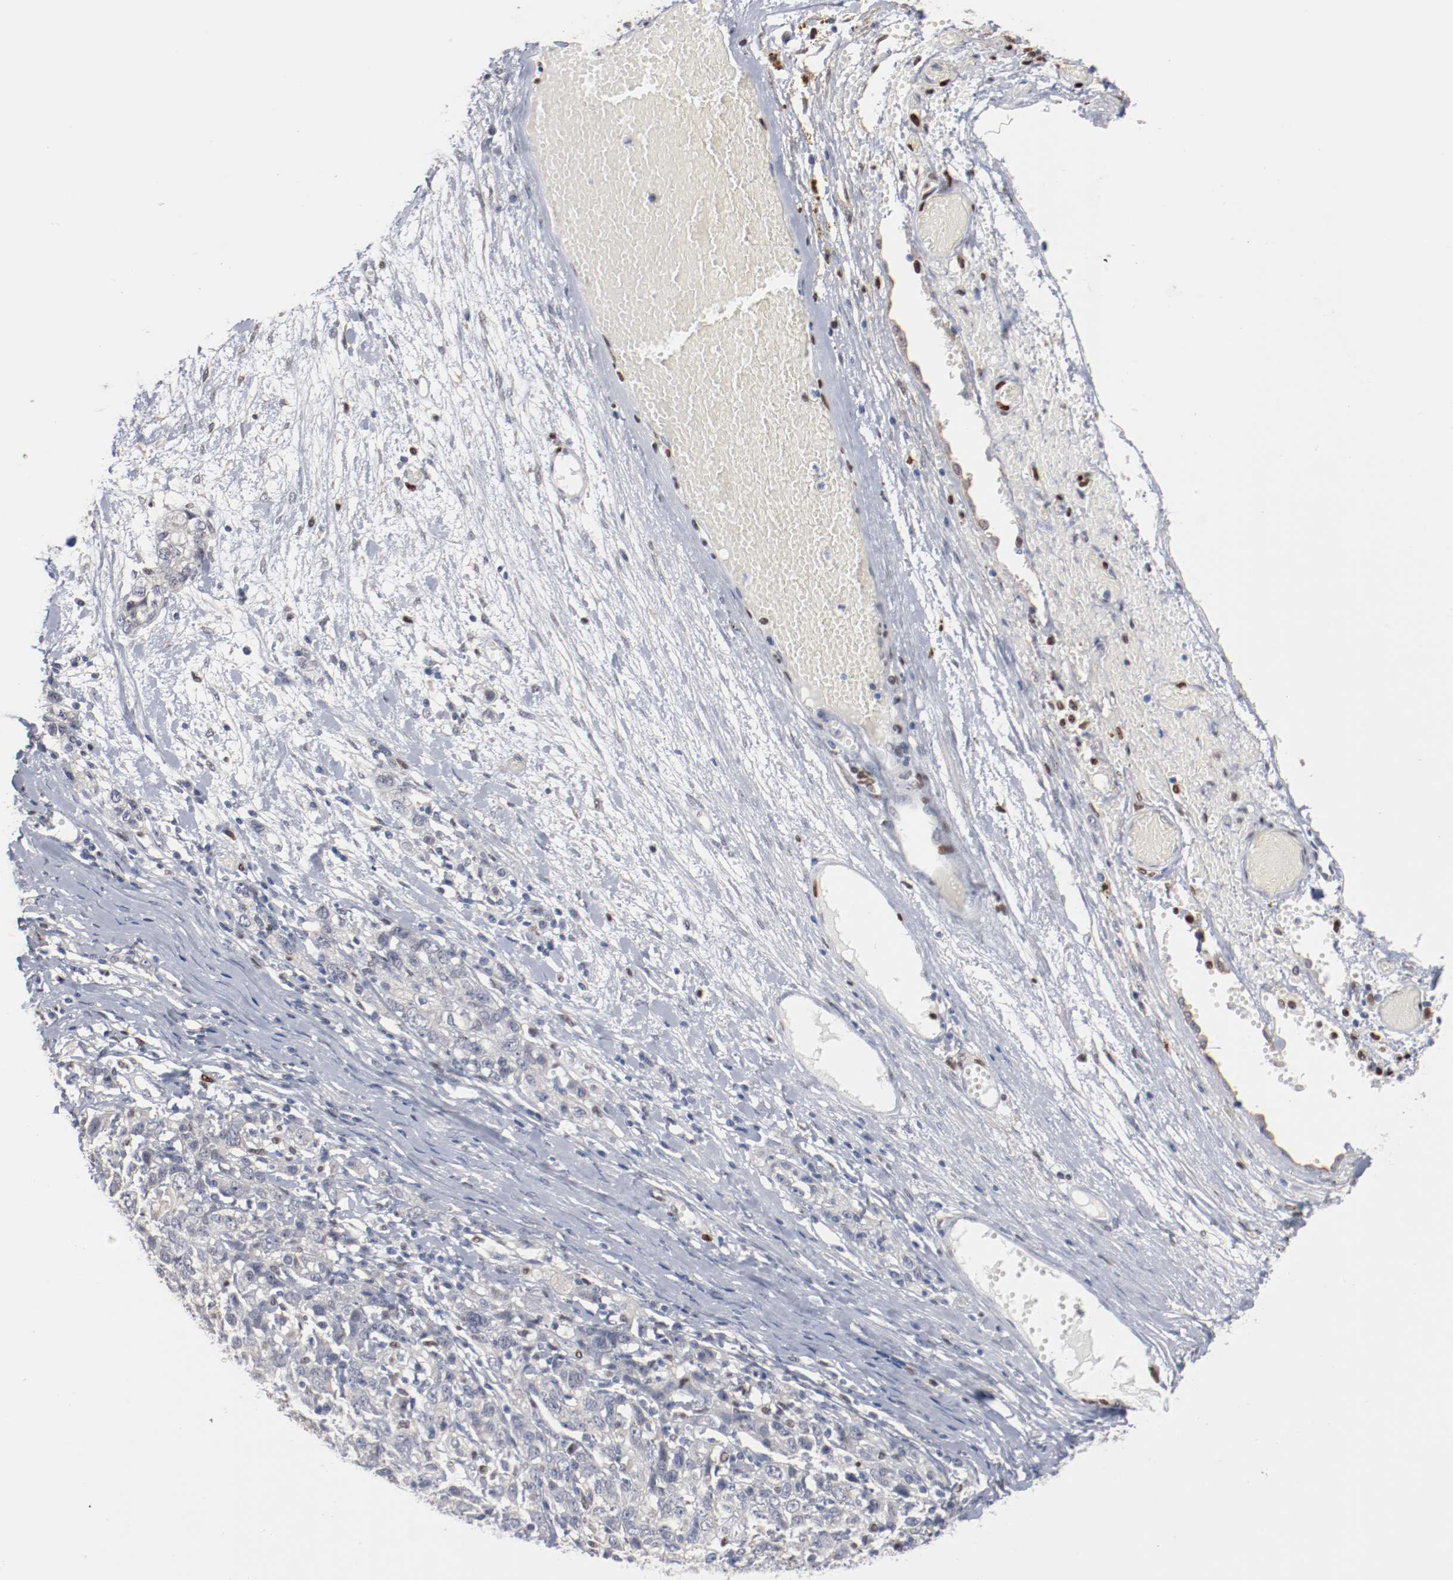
{"staining": {"intensity": "negative", "quantity": "none", "location": "none"}, "tissue": "ovarian cancer", "cell_type": "Tumor cells", "image_type": "cancer", "snomed": [{"axis": "morphology", "description": "Cystadenocarcinoma, serous, NOS"}, {"axis": "topography", "description": "Ovary"}], "caption": "A photomicrograph of human ovarian cancer (serous cystadenocarcinoma) is negative for staining in tumor cells.", "gene": "ZEB2", "patient": {"sex": "female", "age": 71}}